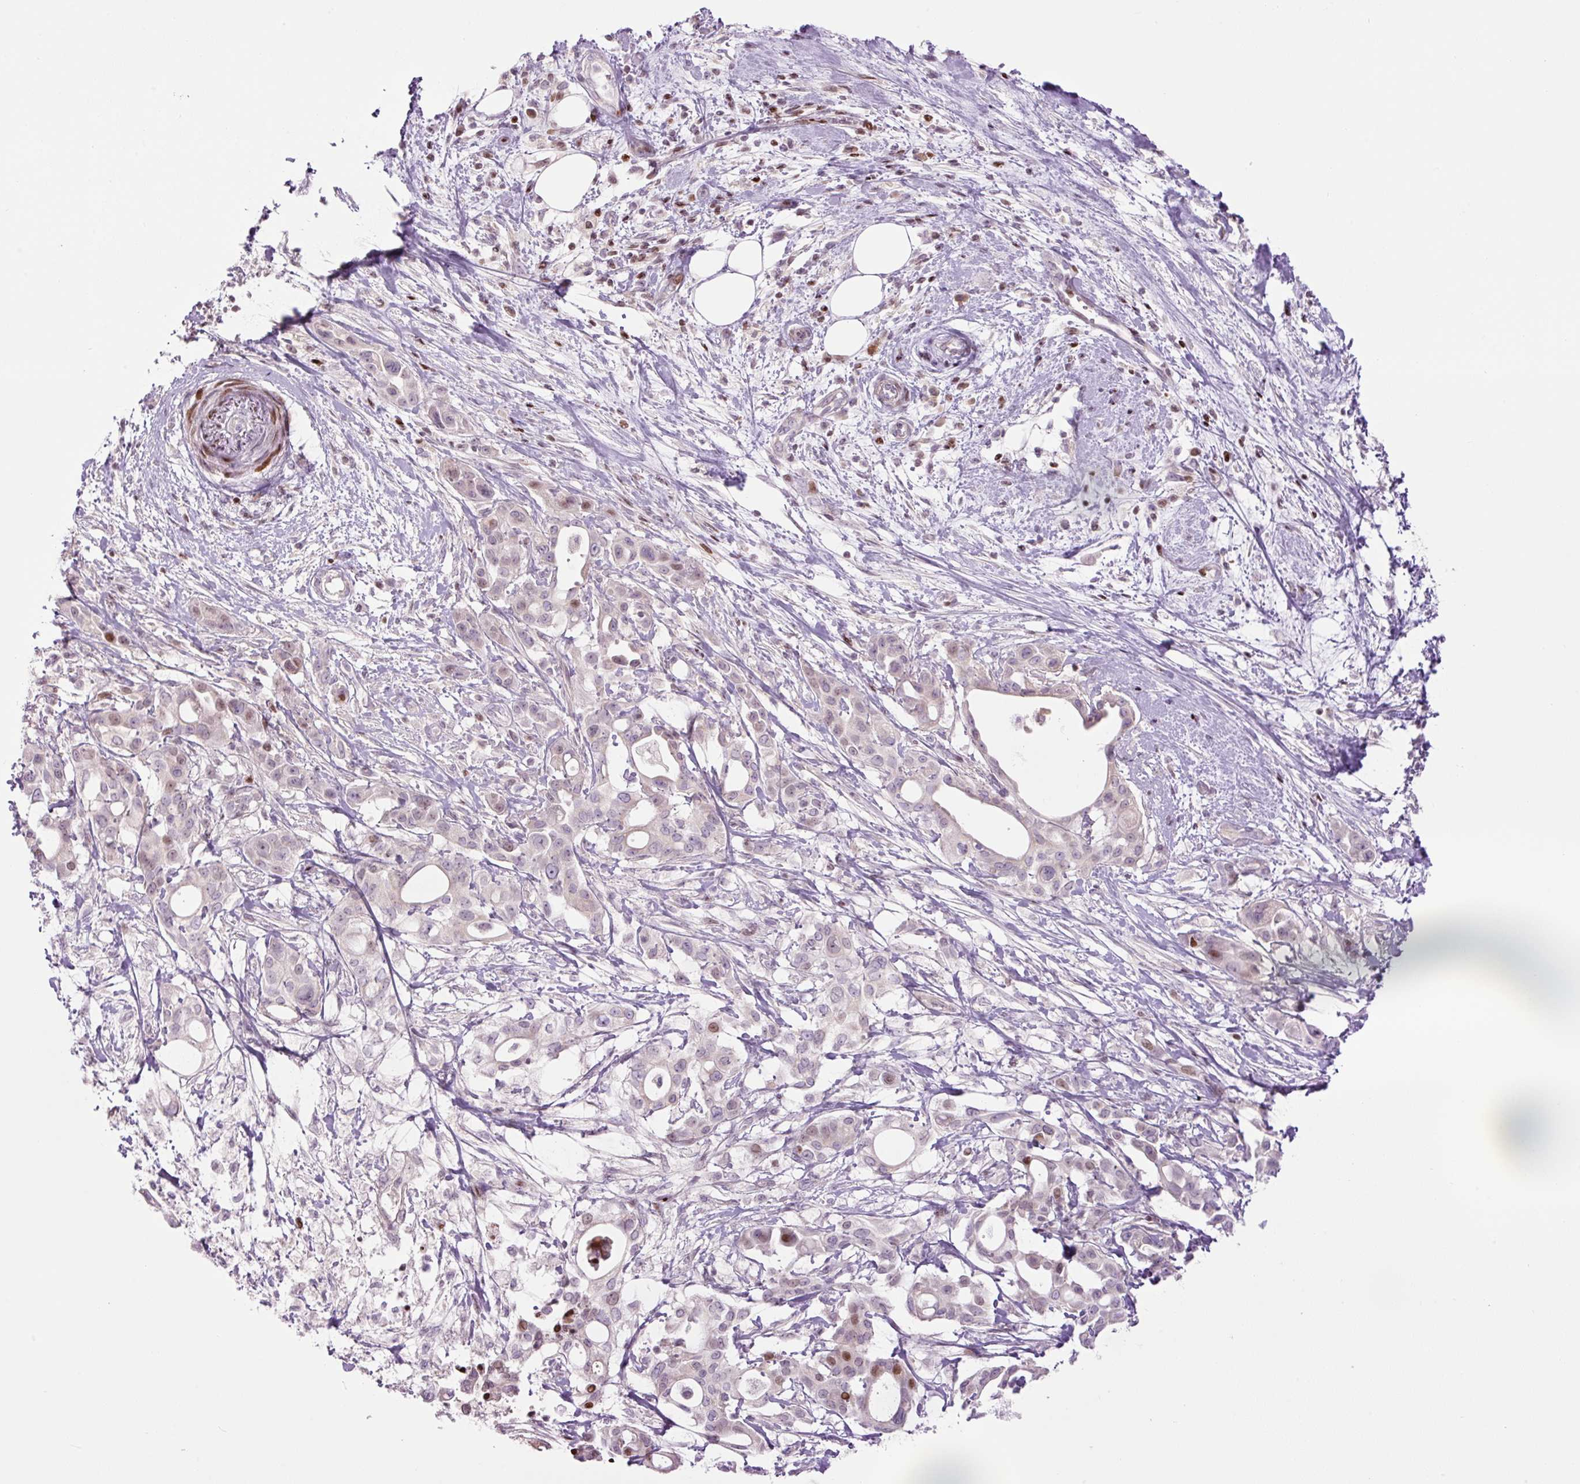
{"staining": {"intensity": "moderate", "quantity": "<25%", "location": "nuclear"}, "tissue": "pancreatic cancer", "cell_type": "Tumor cells", "image_type": "cancer", "snomed": [{"axis": "morphology", "description": "Adenocarcinoma, NOS"}, {"axis": "topography", "description": "Pancreas"}], "caption": "Tumor cells display low levels of moderate nuclear expression in about <25% of cells in pancreatic cancer.", "gene": "TMEM177", "patient": {"sex": "female", "age": 68}}